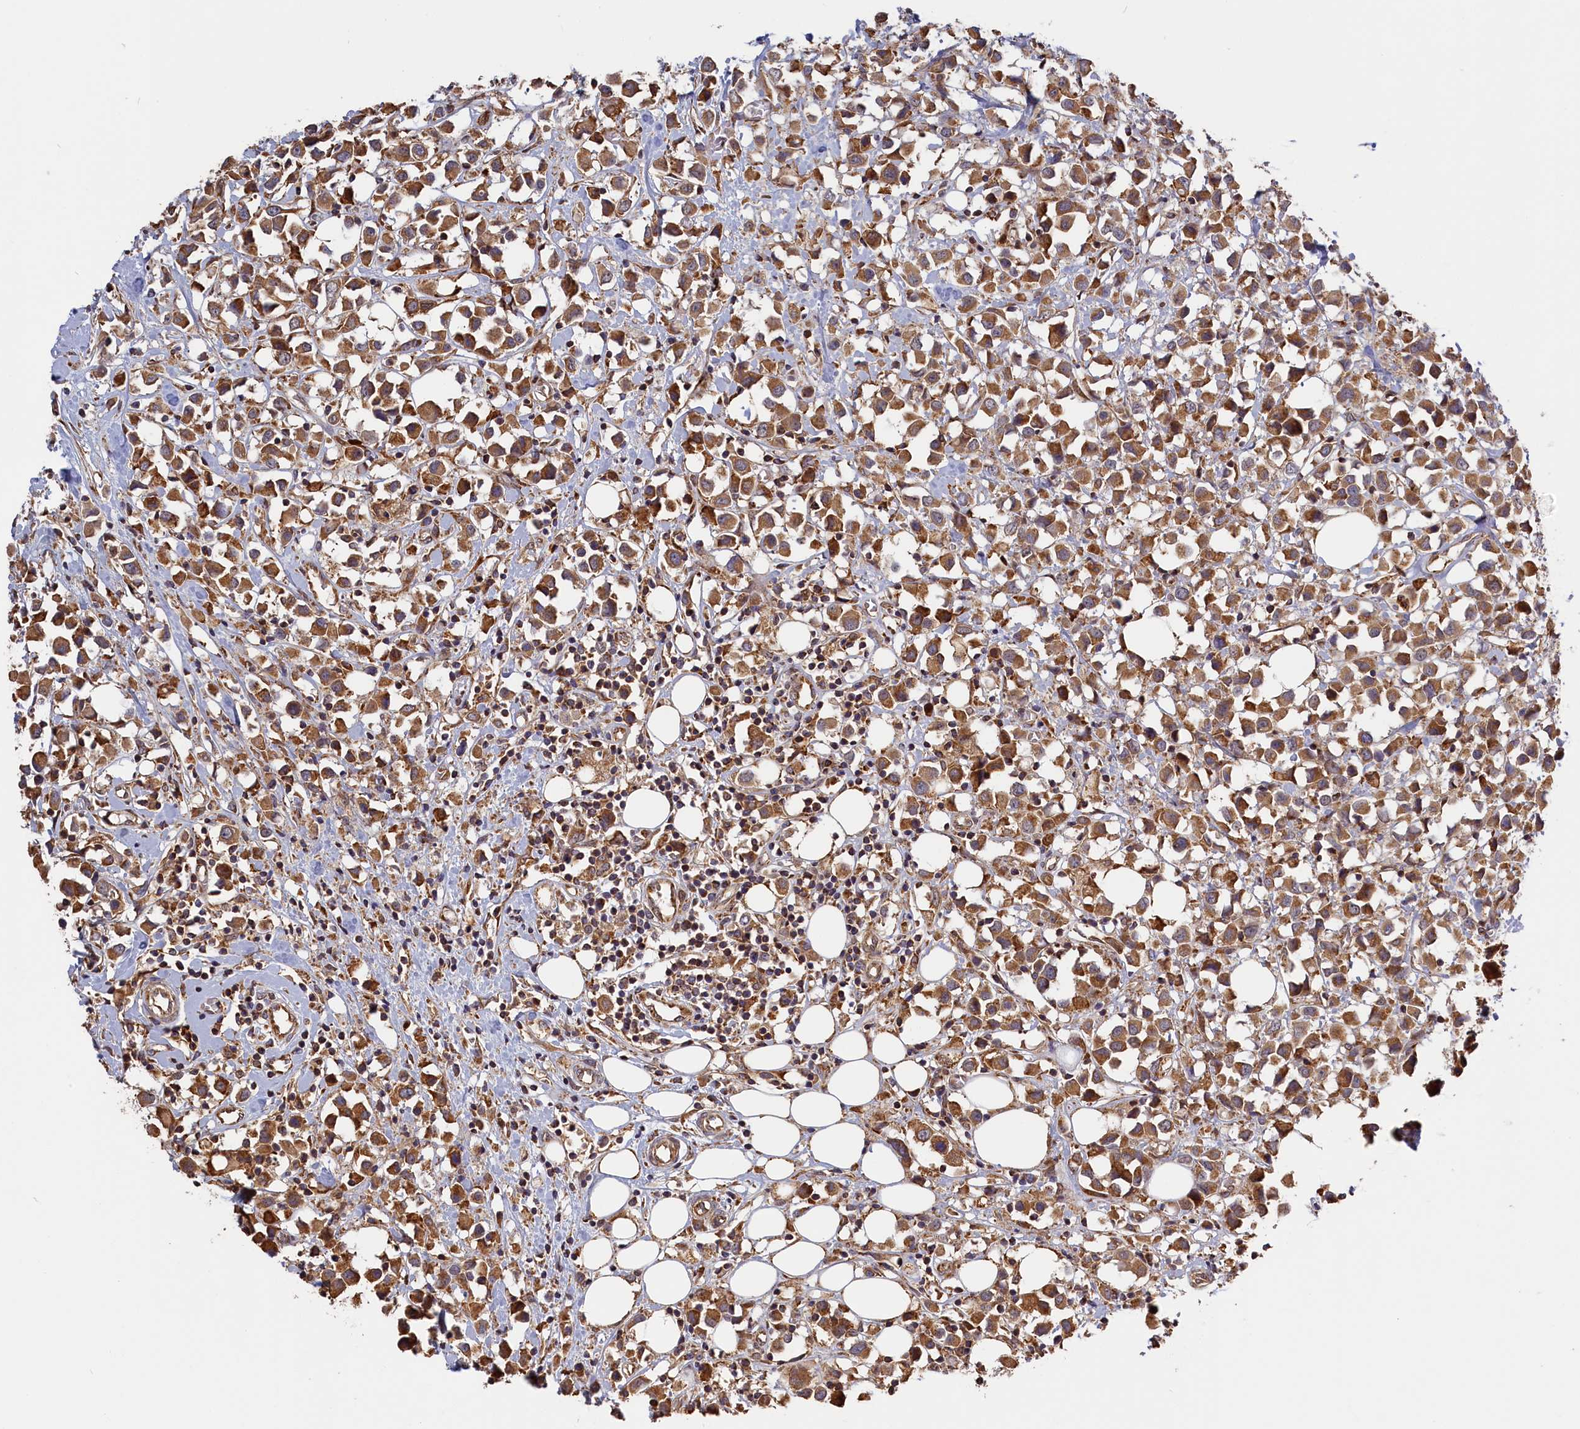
{"staining": {"intensity": "moderate", "quantity": ">75%", "location": "cytoplasmic/membranous"}, "tissue": "breast cancer", "cell_type": "Tumor cells", "image_type": "cancer", "snomed": [{"axis": "morphology", "description": "Duct carcinoma"}, {"axis": "topography", "description": "Breast"}], "caption": "High-magnification brightfield microscopy of breast cancer stained with DAB (brown) and counterstained with hematoxylin (blue). tumor cells exhibit moderate cytoplasmic/membranous expression is identified in approximately>75% of cells.", "gene": "CEP44", "patient": {"sex": "female", "age": 61}}